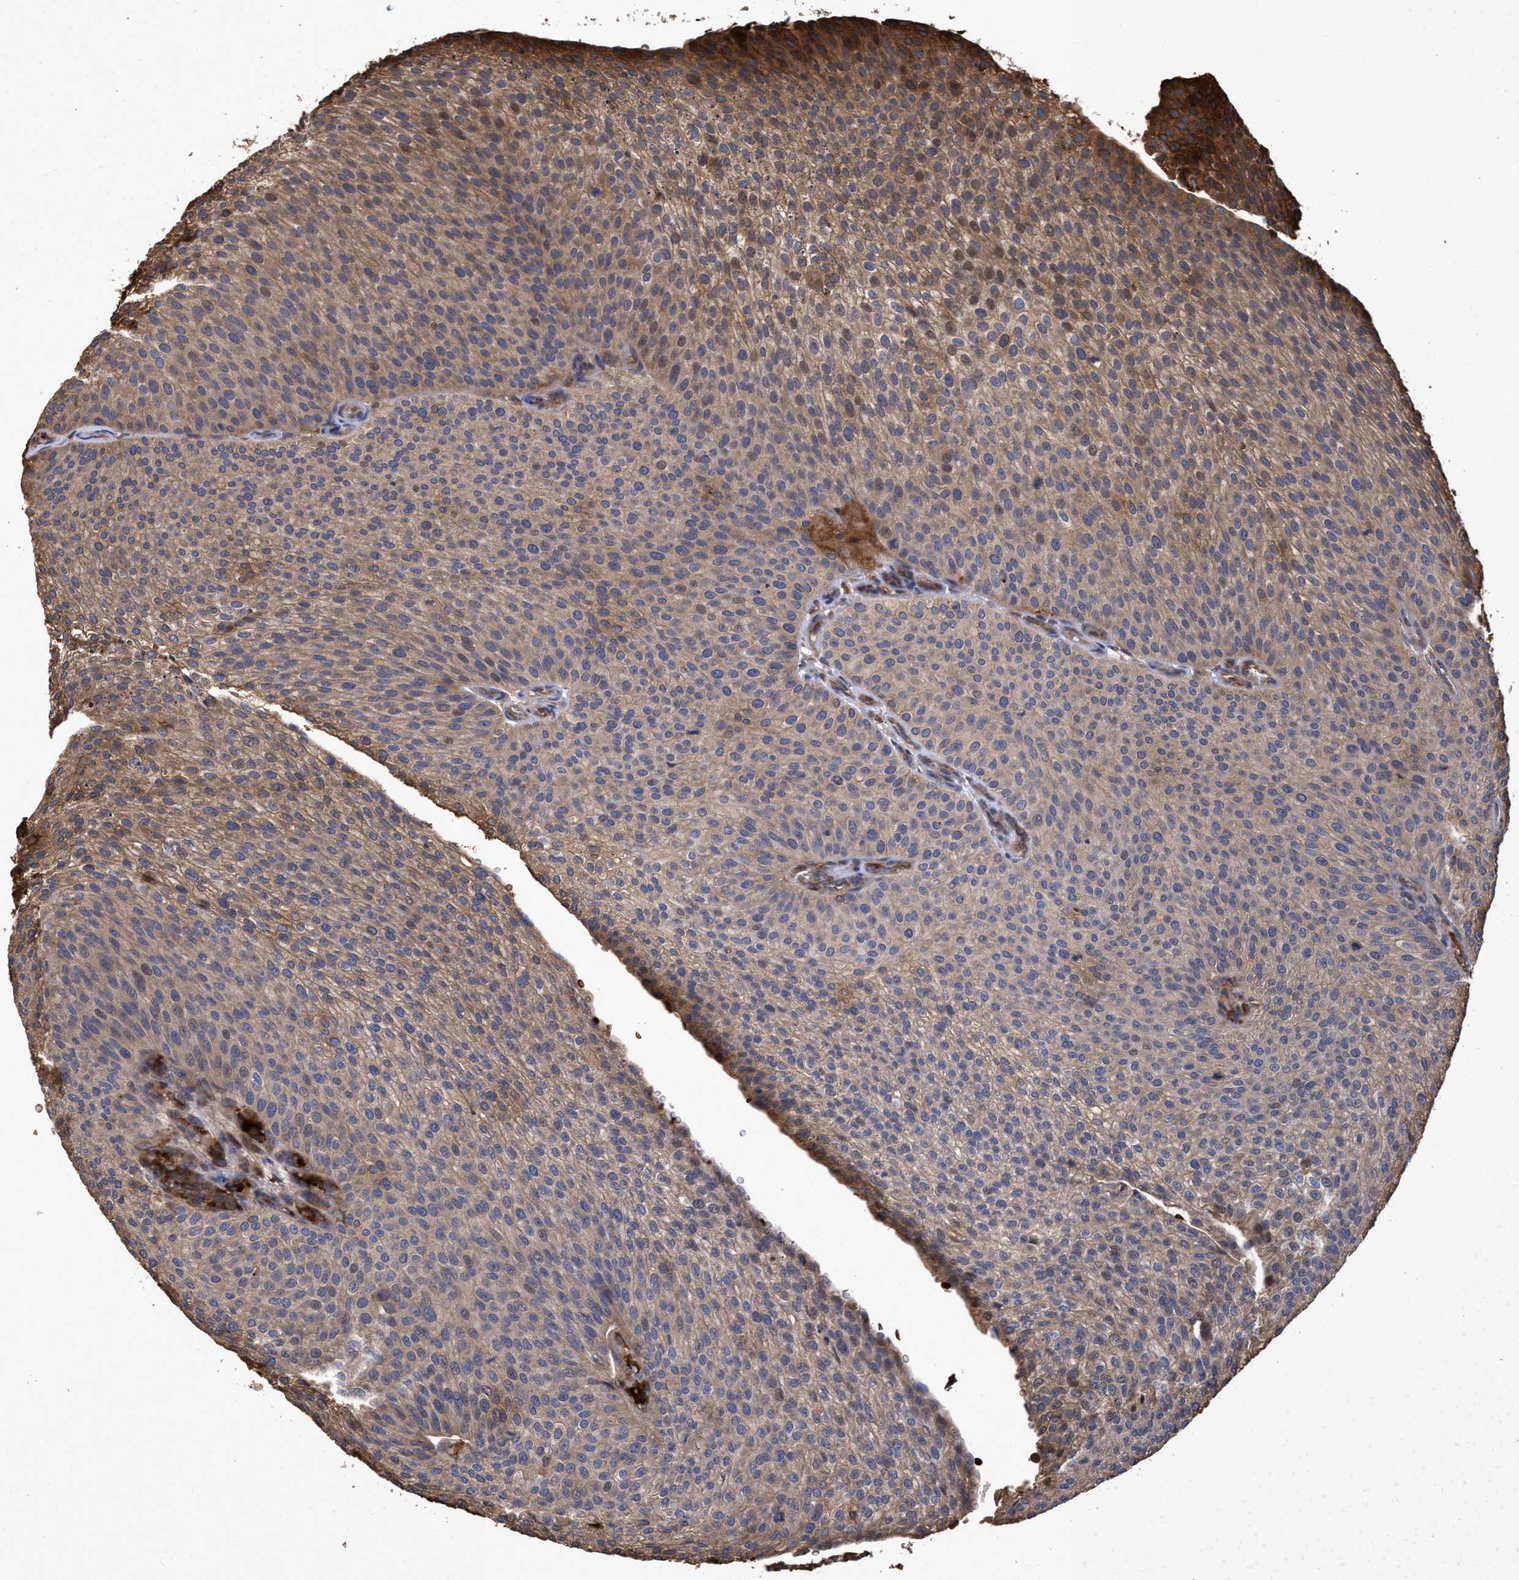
{"staining": {"intensity": "moderate", "quantity": "25%-75%", "location": "cytoplasmic/membranous"}, "tissue": "urothelial cancer", "cell_type": "Tumor cells", "image_type": "cancer", "snomed": [{"axis": "morphology", "description": "Urothelial carcinoma, Low grade"}, {"axis": "topography", "description": "Smooth muscle"}, {"axis": "topography", "description": "Urinary bladder"}], "caption": "DAB immunohistochemical staining of urothelial carcinoma (low-grade) shows moderate cytoplasmic/membranous protein expression in about 25%-75% of tumor cells.", "gene": "CHMP6", "patient": {"sex": "male", "age": 60}}